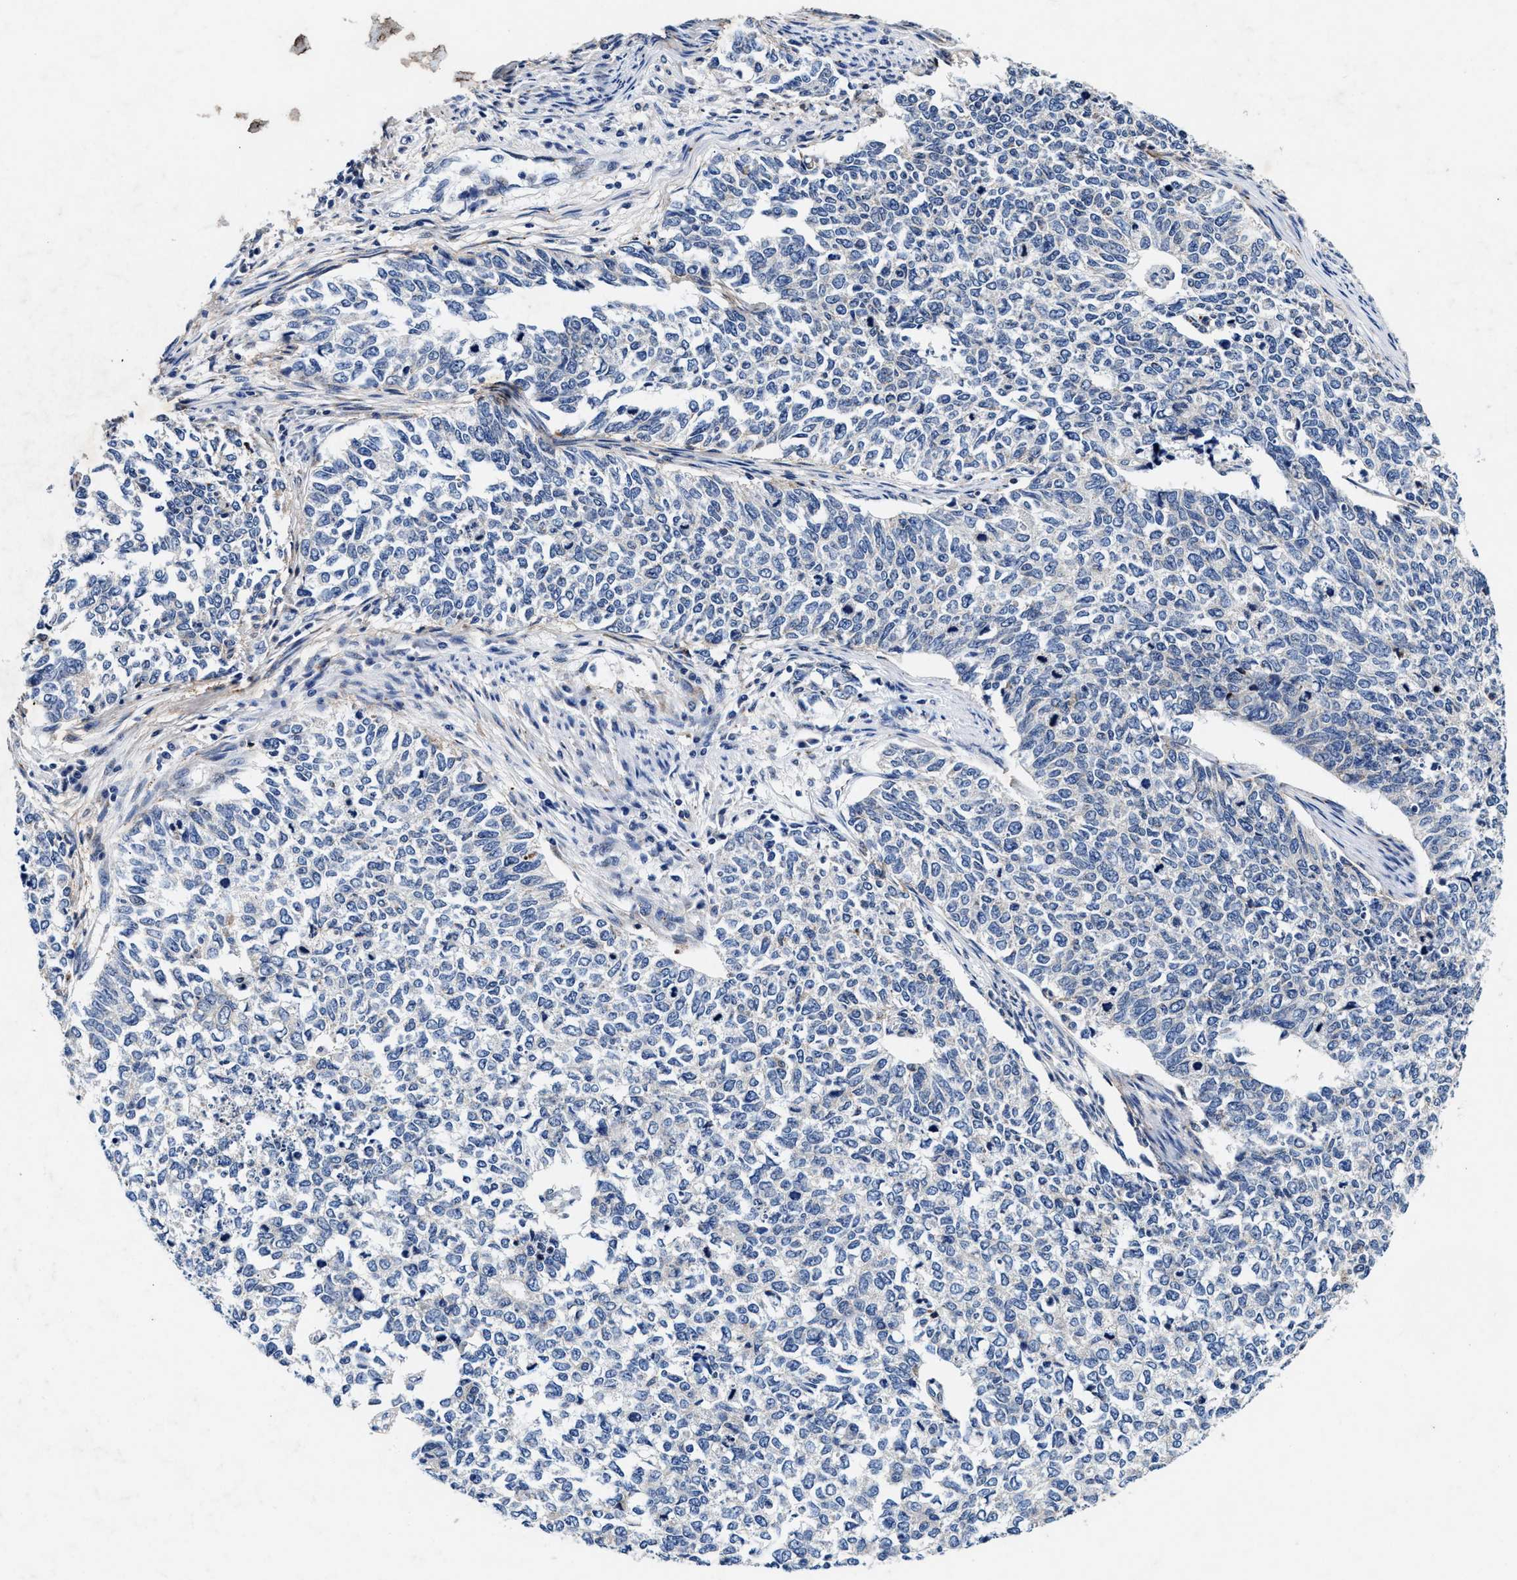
{"staining": {"intensity": "negative", "quantity": "none", "location": "none"}, "tissue": "cervical cancer", "cell_type": "Tumor cells", "image_type": "cancer", "snomed": [{"axis": "morphology", "description": "Squamous cell carcinoma, NOS"}, {"axis": "topography", "description": "Cervix"}], "caption": "Immunohistochemical staining of human cervical cancer (squamous cell carcinoma) exhibits no significant staining in tumor cells.", "gene": "SLC8A1", "patient": {"sex": "female", "age": 63}}